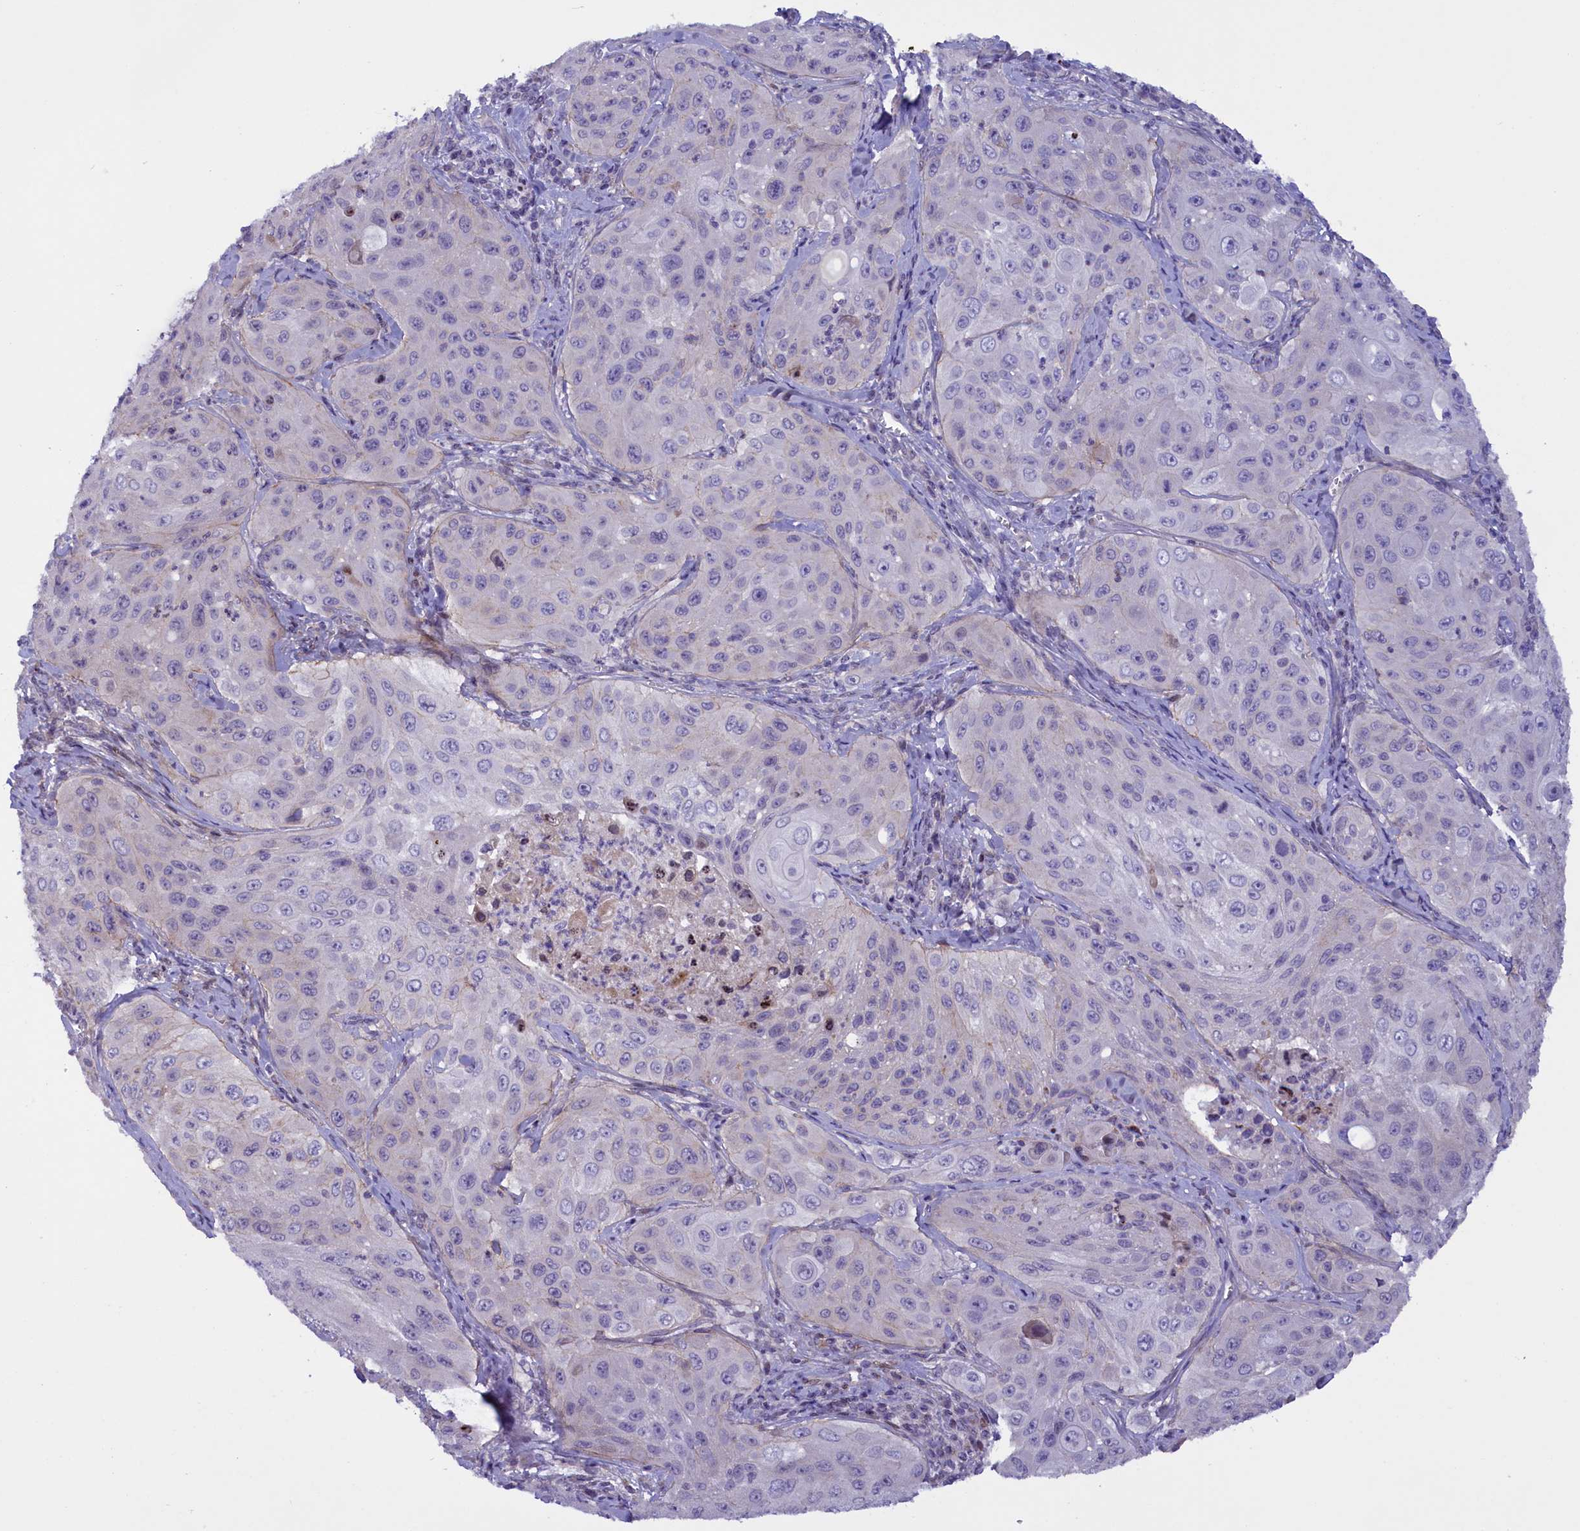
{"staining": {"intensity": "negative", "quantity": "none", "location": "none"}, "tissue": "cervical cancer", "cell_type": "Tumor cells", "image_type": "cancer", "snomed": [{"axis": "morphology", "description": "Squamous cell carcinoma, NOS"}, {"axis": "topography", "description": "Cervix"}], "caption": "An image of human cervical squamous cell carcinoma is negative for staining in tumor cells.", "gene": "MAN2C1", "patient": {"sex": "female", "age": 42}}